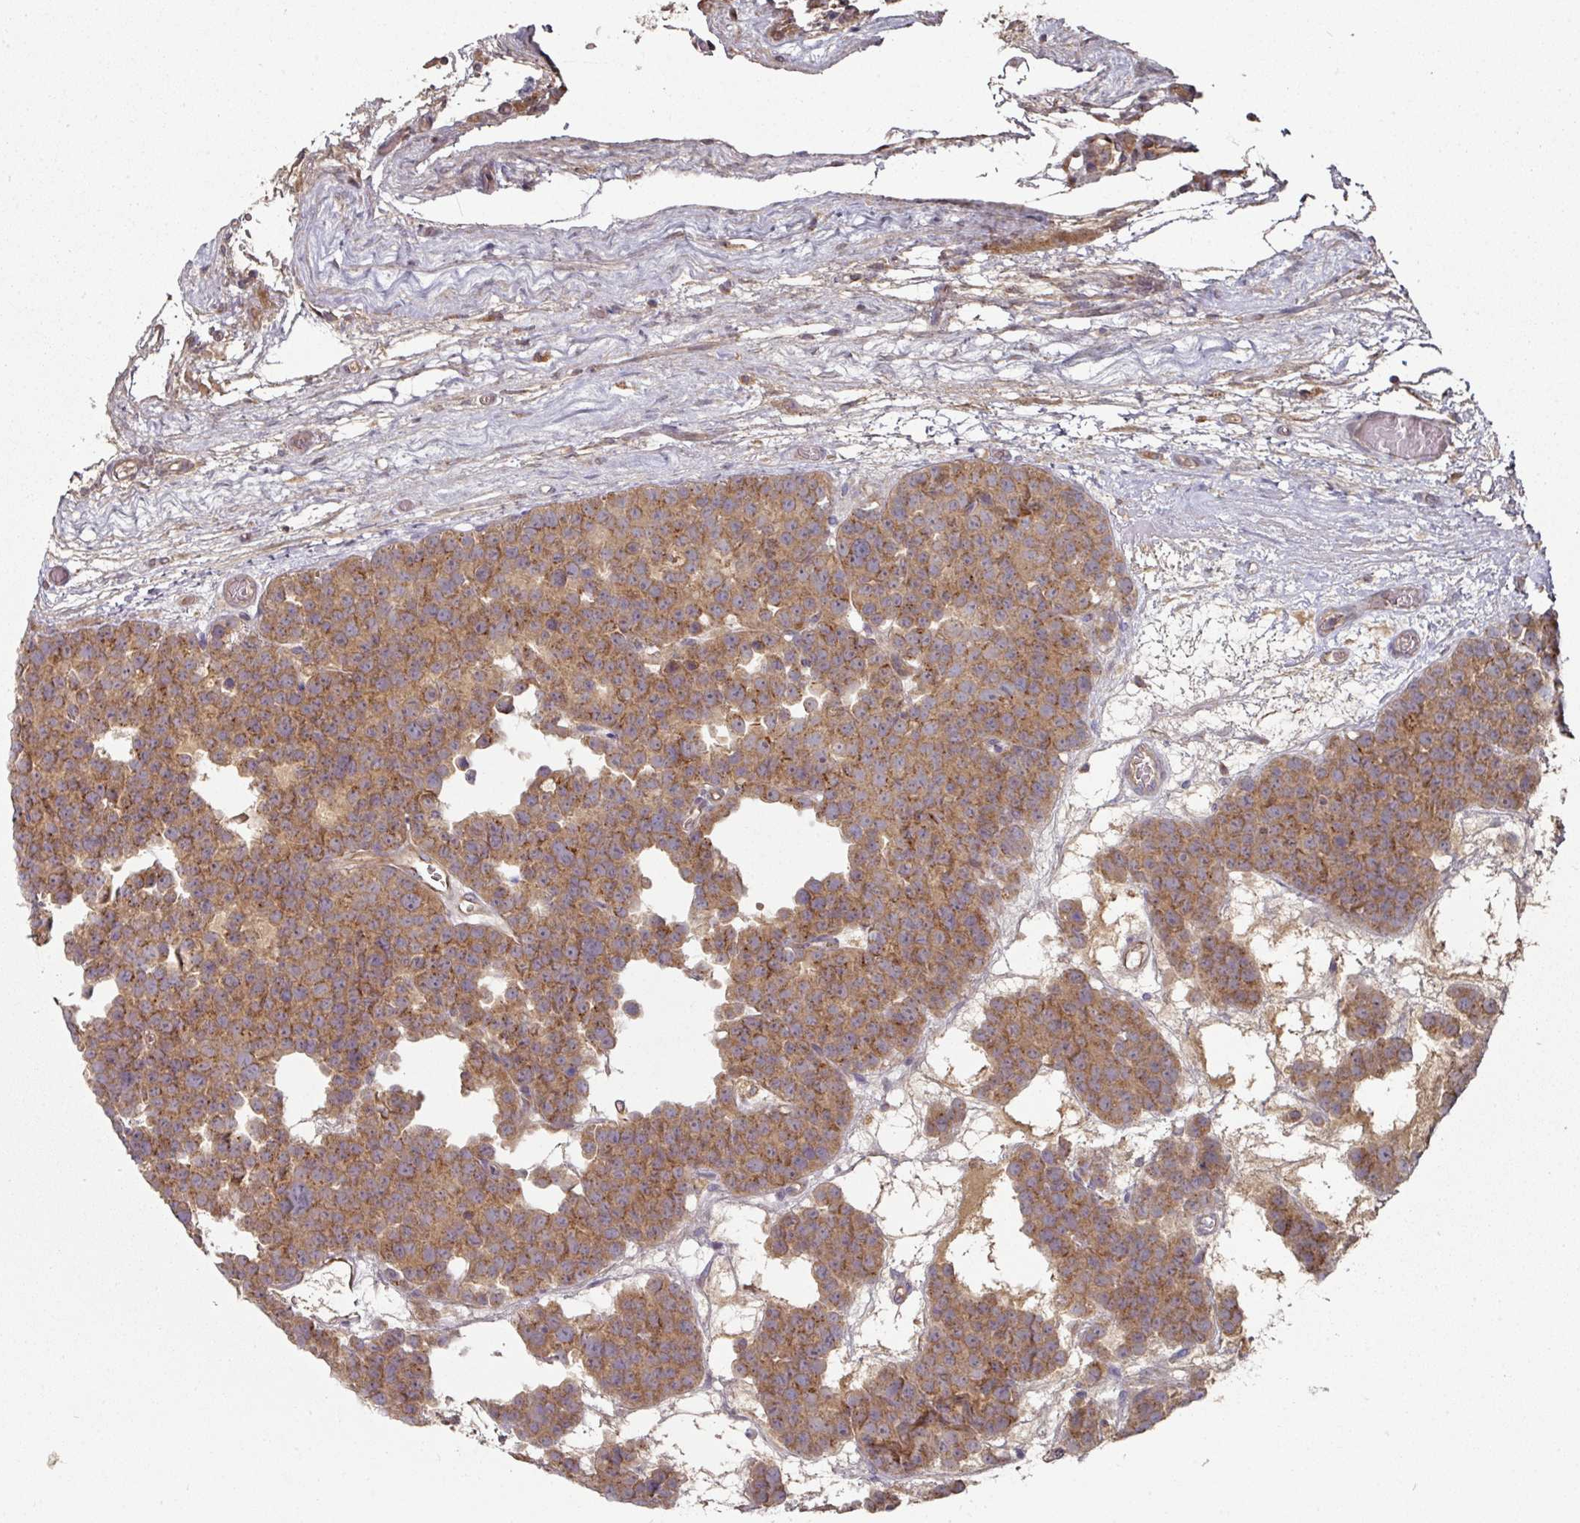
{"staining": {"intensity": "moderate", "quantity": ">75%", "location": "cytoplasmic/membranous"}, "tissue": "testis cancer", "cell_type": "Tumor cells", "image_type": "cancer", "snomed": [{"axis": "morphology", "description": "Seminoma, NOS"}, {"axis": "topography", "description": "Testis"}], "caption": "Testis cancer tissue reveals moderate cytoplasmic/membranous expression in approximately >75% of tumor cells The protein of interest is shown in brown color, while the nuclei are stained blue.", "gene": "DNAJC7", "patient": {"sex": "male", "age": 71}}